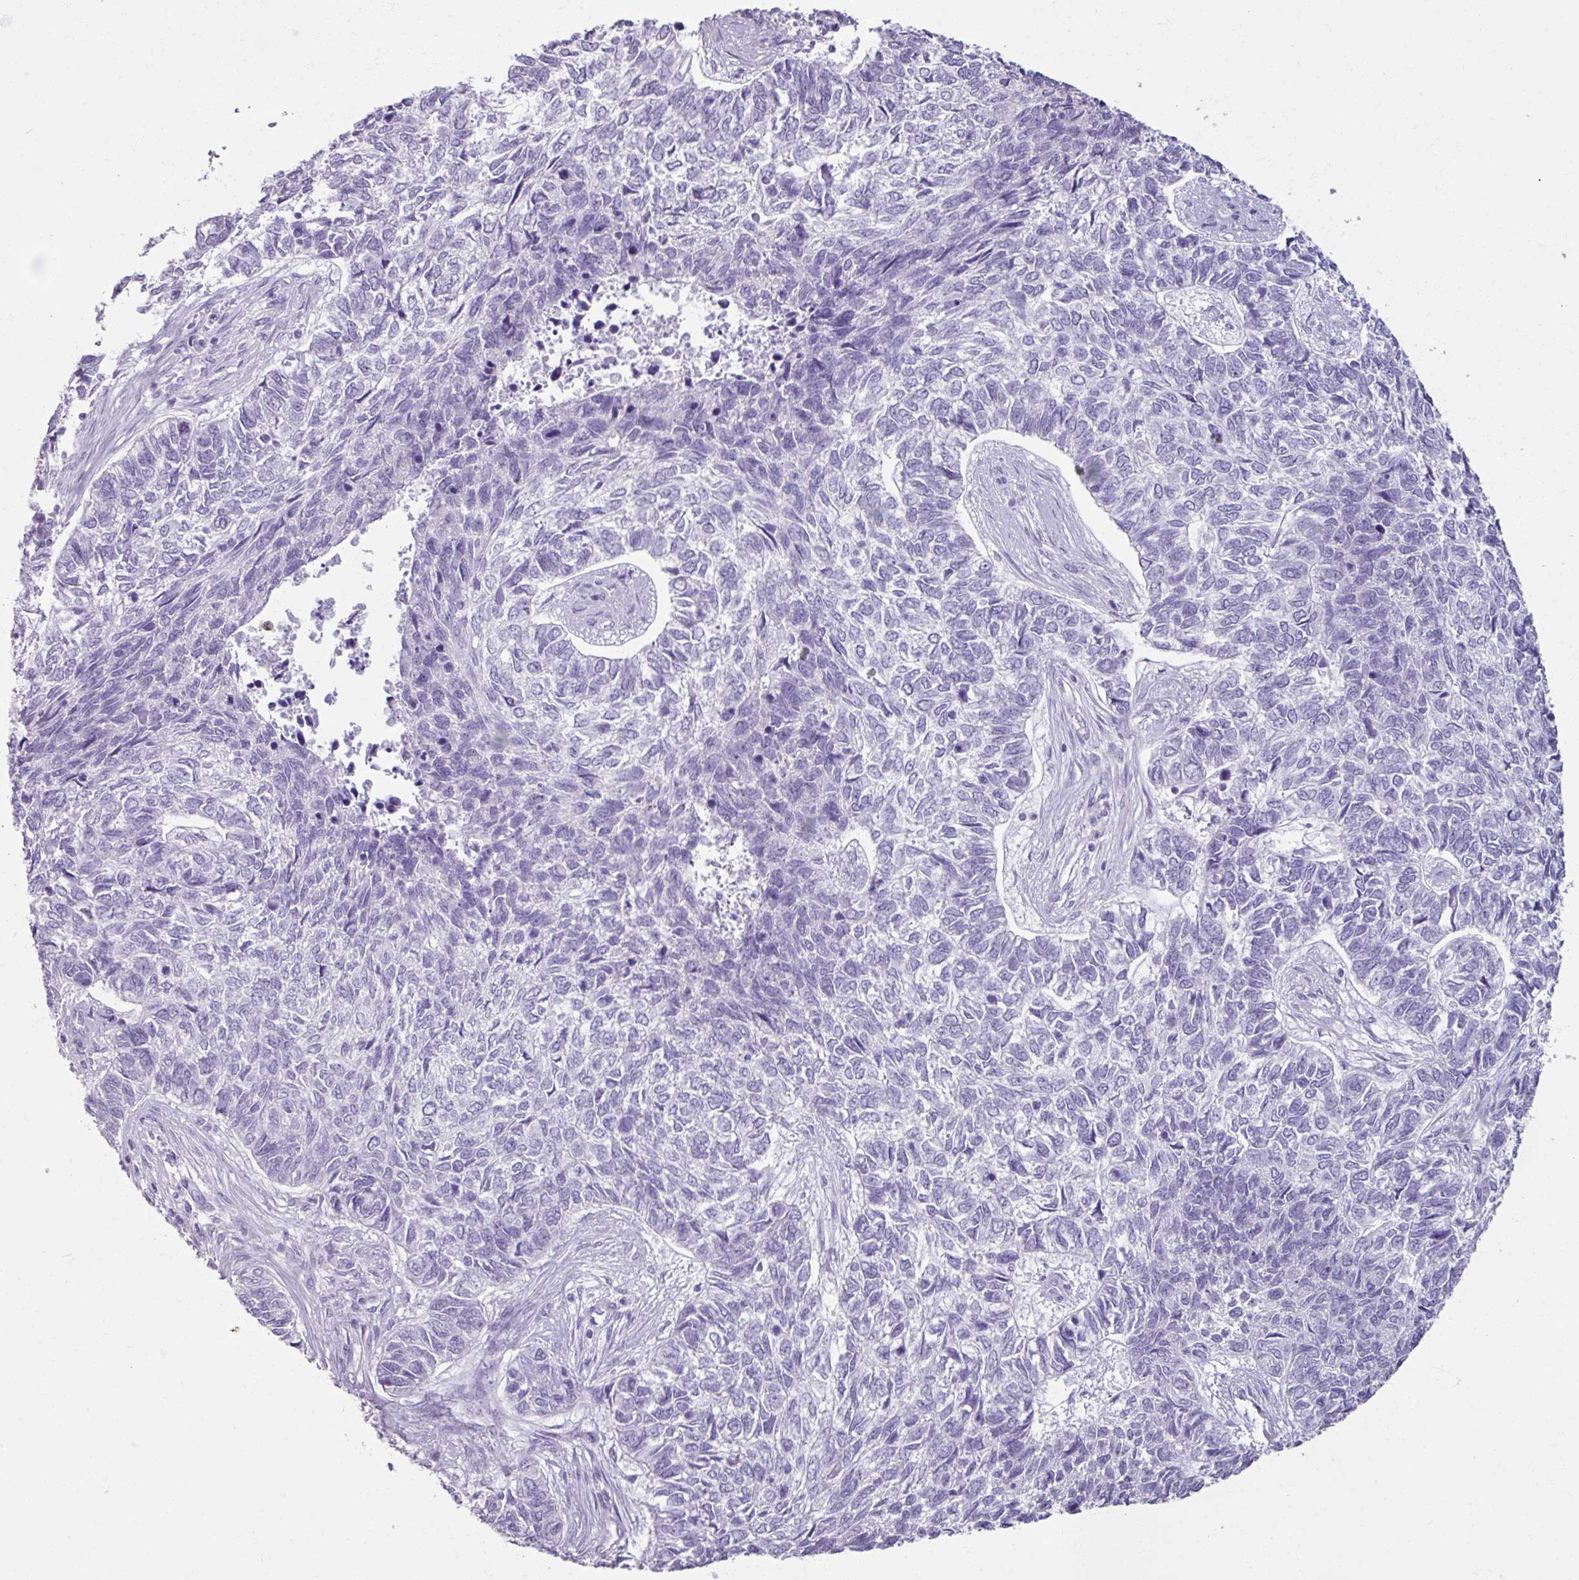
{"staining": {"intensity": "negative", "quantity": "none", "location": "none"}, "tissue": "skin cancer", "cell_type": "Tumor cells", "image_type": "cancer", "snomed": [{"axis": "morphology", "description": "Basal cell carcinoma"}, {"axis": "topography", "description": "Skin"}], "caption": "An immunohistochemistry micrograph of skin cancer (basal cell carcinoma) is shown. There is no staining in tumor cells of skin cancer (basal cell carcinoma). The staining is performed using DAB (3,3'-diaminobenzidine) brown chromogen with nuclei counter-stained in using hematoxylin.", "gene": "ARG1", "patient": {"sex": "female", "age": 65}}